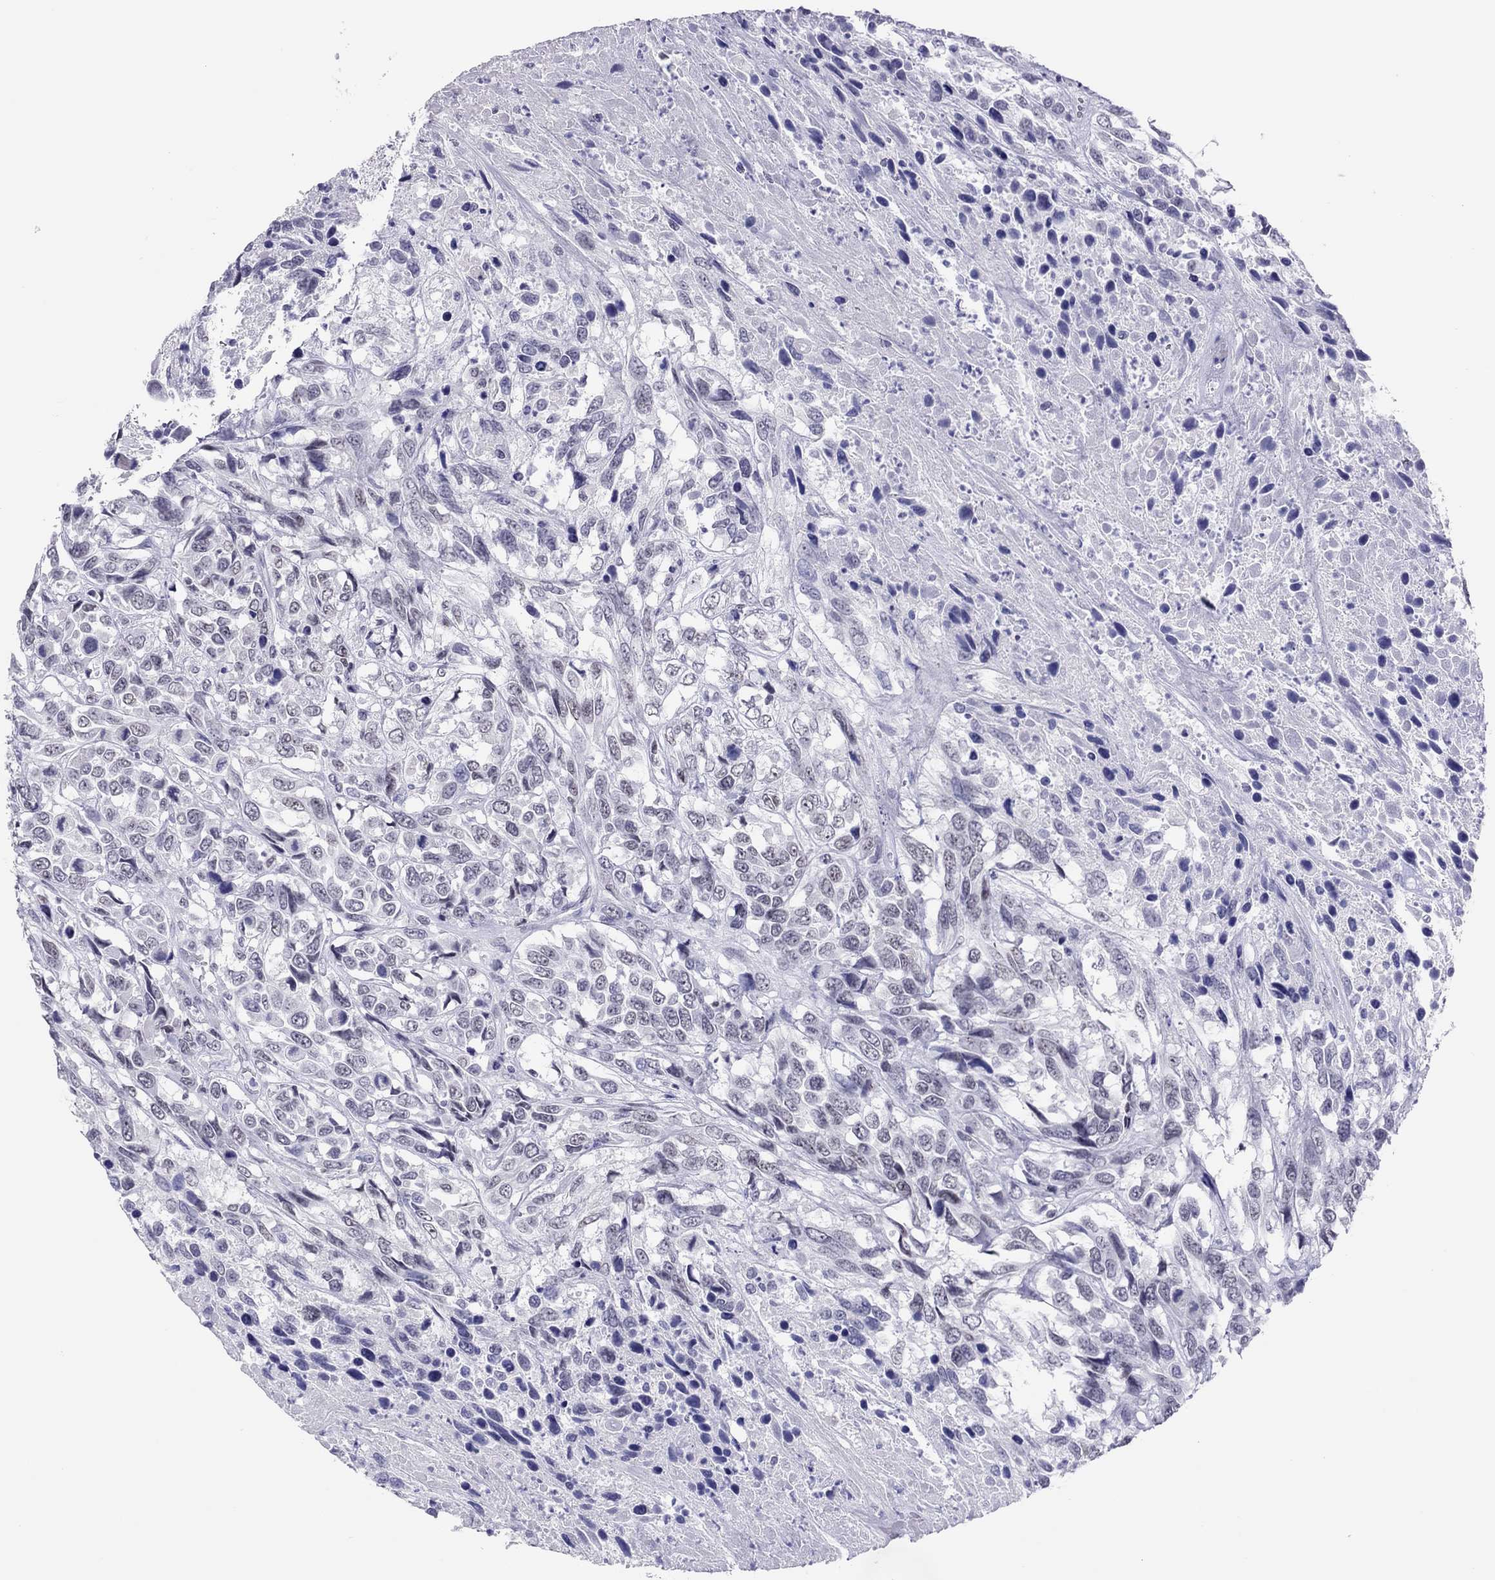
{"staining": {"intensity": "negative", "quantity": "none", "location": "none"}, "tissue": "urothelial cancer", "cell_type": "Tumor cells", "image_type": "cancer", "snomed": [{"axis": "morphology", "description": "Urothelial carcinoma, High grade"}, {"axis": "topography", "description": "Urinary bladder"}], "caption": "Immunohistochemical staining of urothelial carcinoma (high-grade) displays no significant positivity in tumor cells.", "gene": "JHY", "patient": {"sex": "female", "age": 70}}